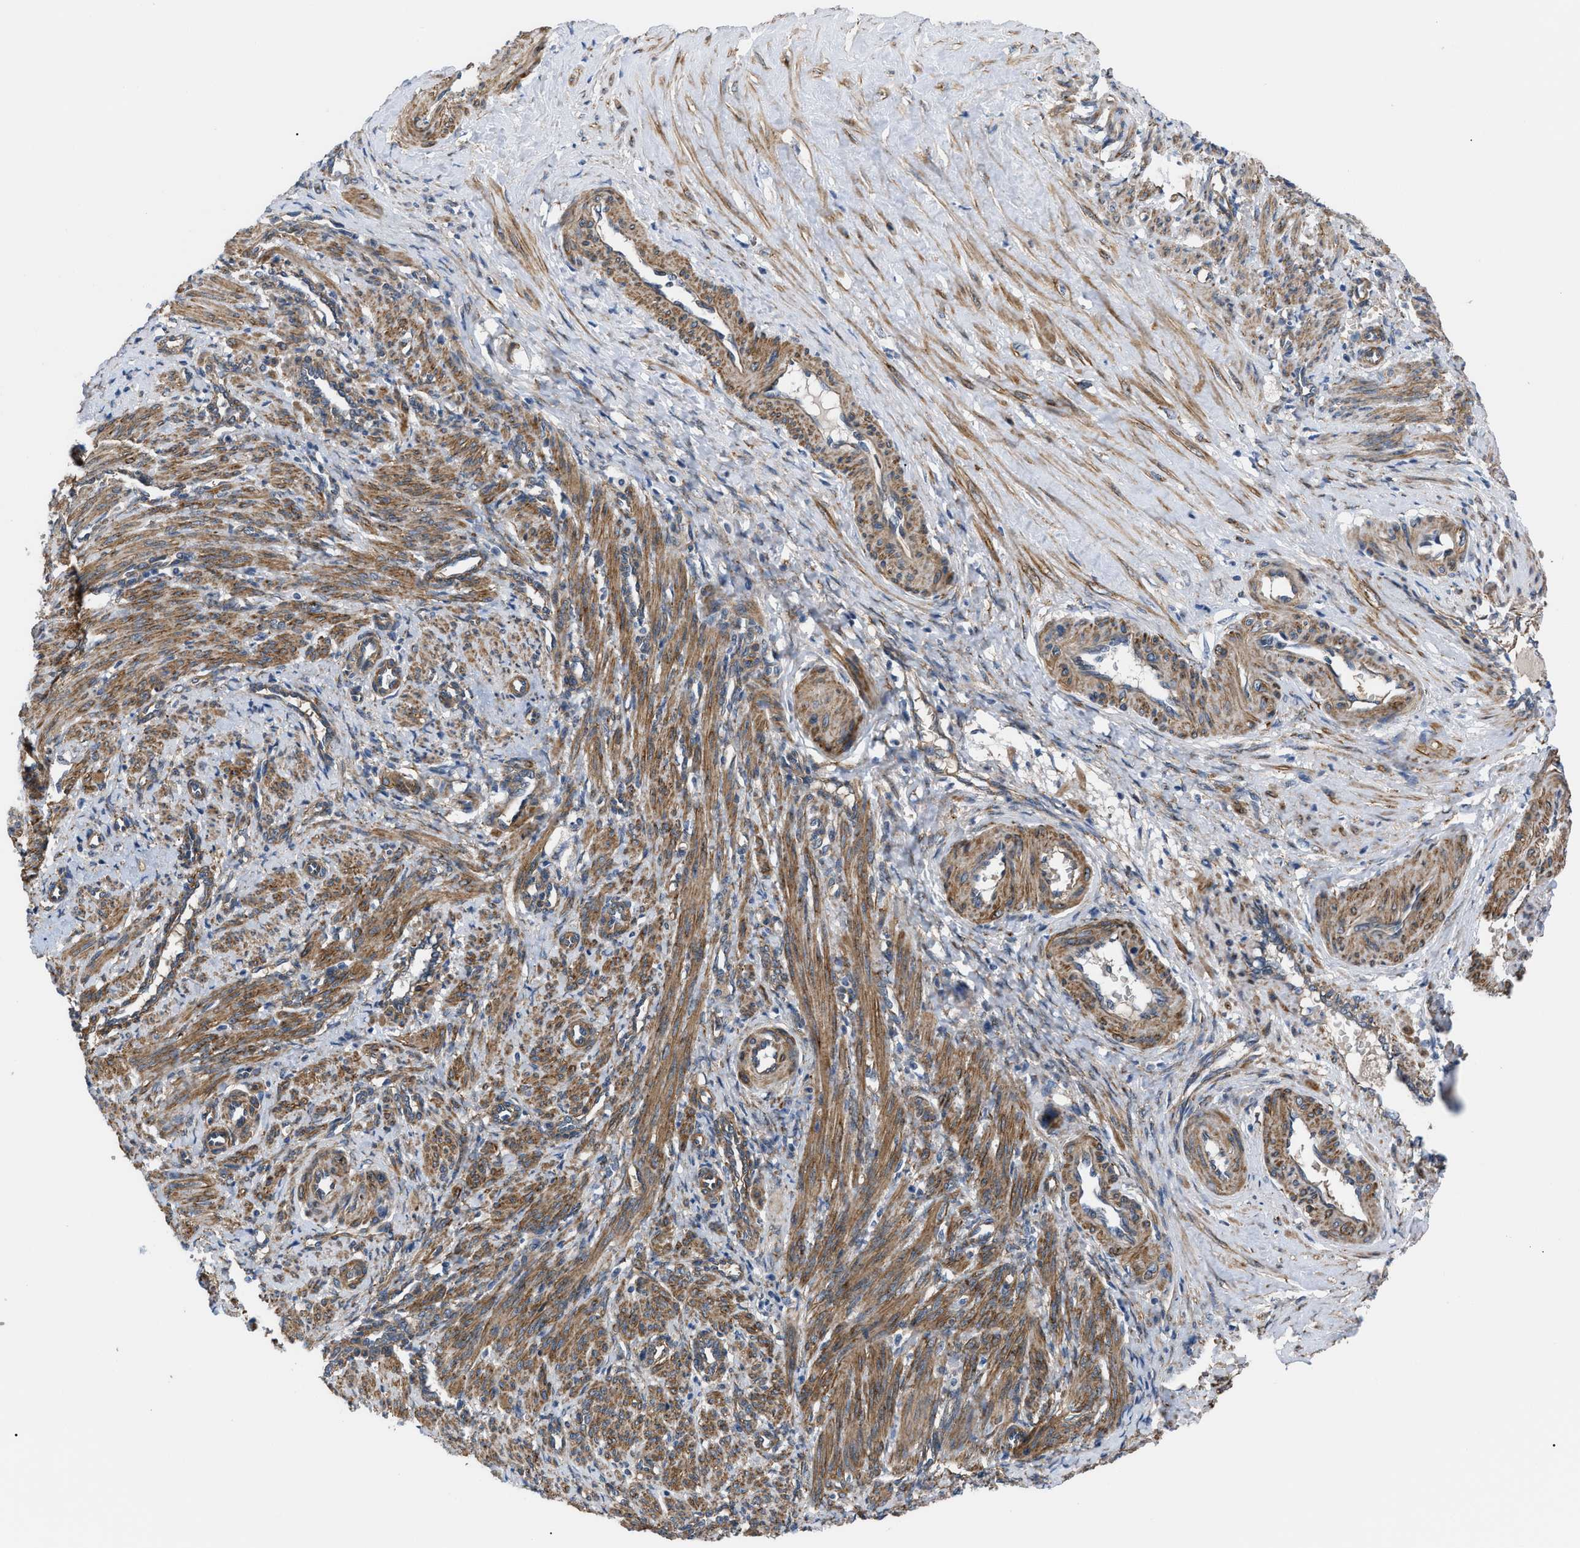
{"staining": {"intensity": "moderate", "quantity": ">75%", "location": "cytoplasmic/membranous"}, "tissue": "smooth muscle", "cell_type": "Smooth muscle cells", "image_type": "normal", "snomed": [{"axis": "morphology", "description": "Normal tissue, NOS"}, {"axis": "topography", "description": "Endometrium"}], "caption": "DAB (3,3'-diaminobenzidine) immunohistochemical staining of unremarkable smooth muscle shows moderate cytoplasmic/membranous protein staining in approximately >75% of smooth muscle cells.", "gene": "MYO10", "patient": {"sex": "female", "age": 33}}